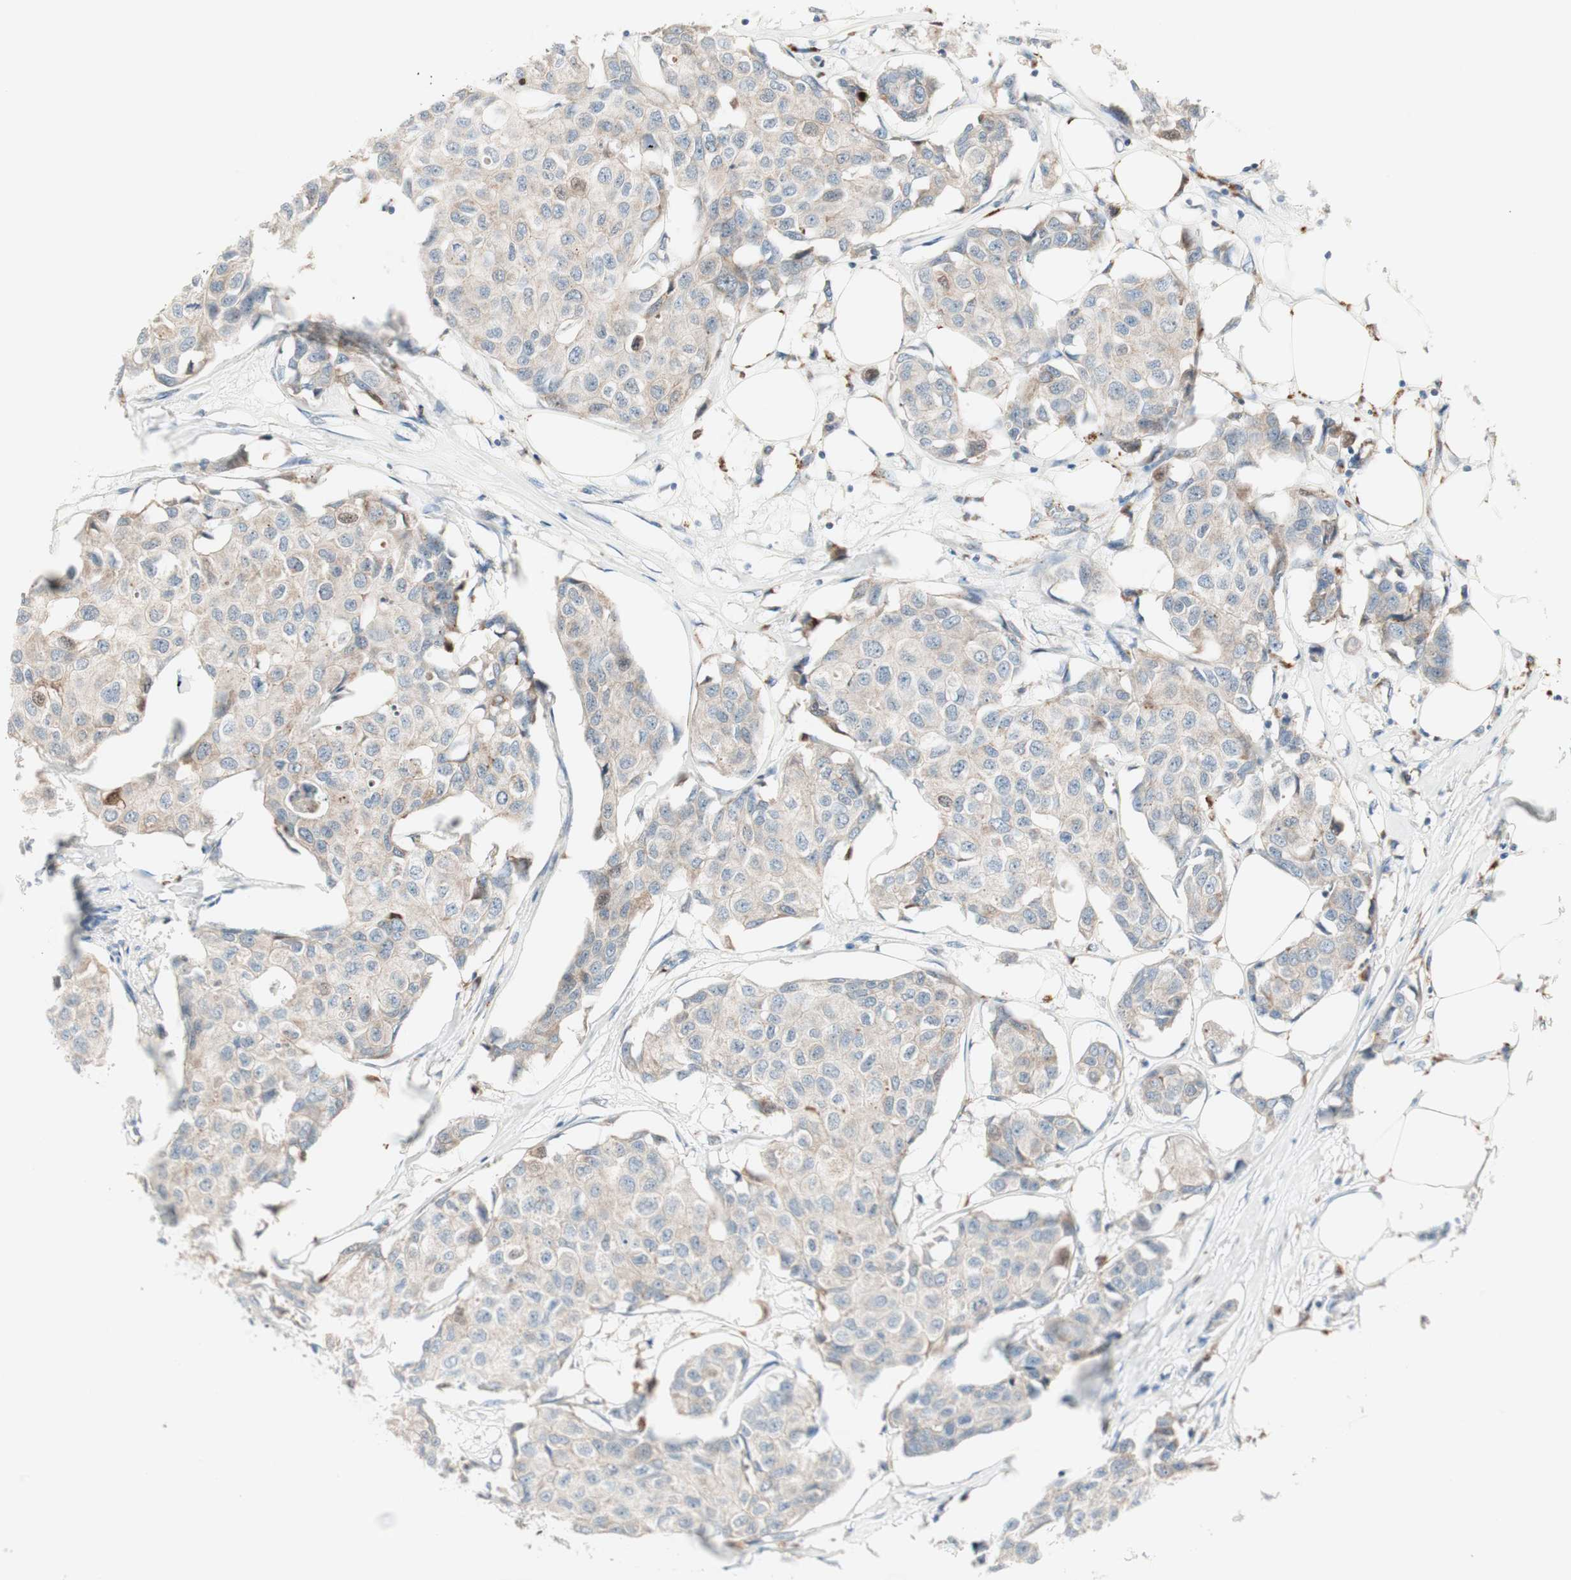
{"staining": {"intensity": "moderate", "quantity": "25%-75%", "location": "cytoplasmic/membranous"}, "tissue": "breast cancer", "cell_type": "Tumor cells", "image_type": "cancer", "snomed": [{"axis": "morphology", "description": "Duct carcinoma"}, {"axis": "topography", "description": "Breast"}], "caption": "Protein staining of breast cancer (intraductal carcinoma) tissue reveals moderate cytoplasmic/membranous expression in about 25%-75% of tumor cells. The staining was performed using DAB to visualize the protein expression in brown, while the nuclei were stained in blue with hematoxylin (Magnification: 20x).", "gene": "FGFR4", "patient": {"sex": "female", "age": 80}}